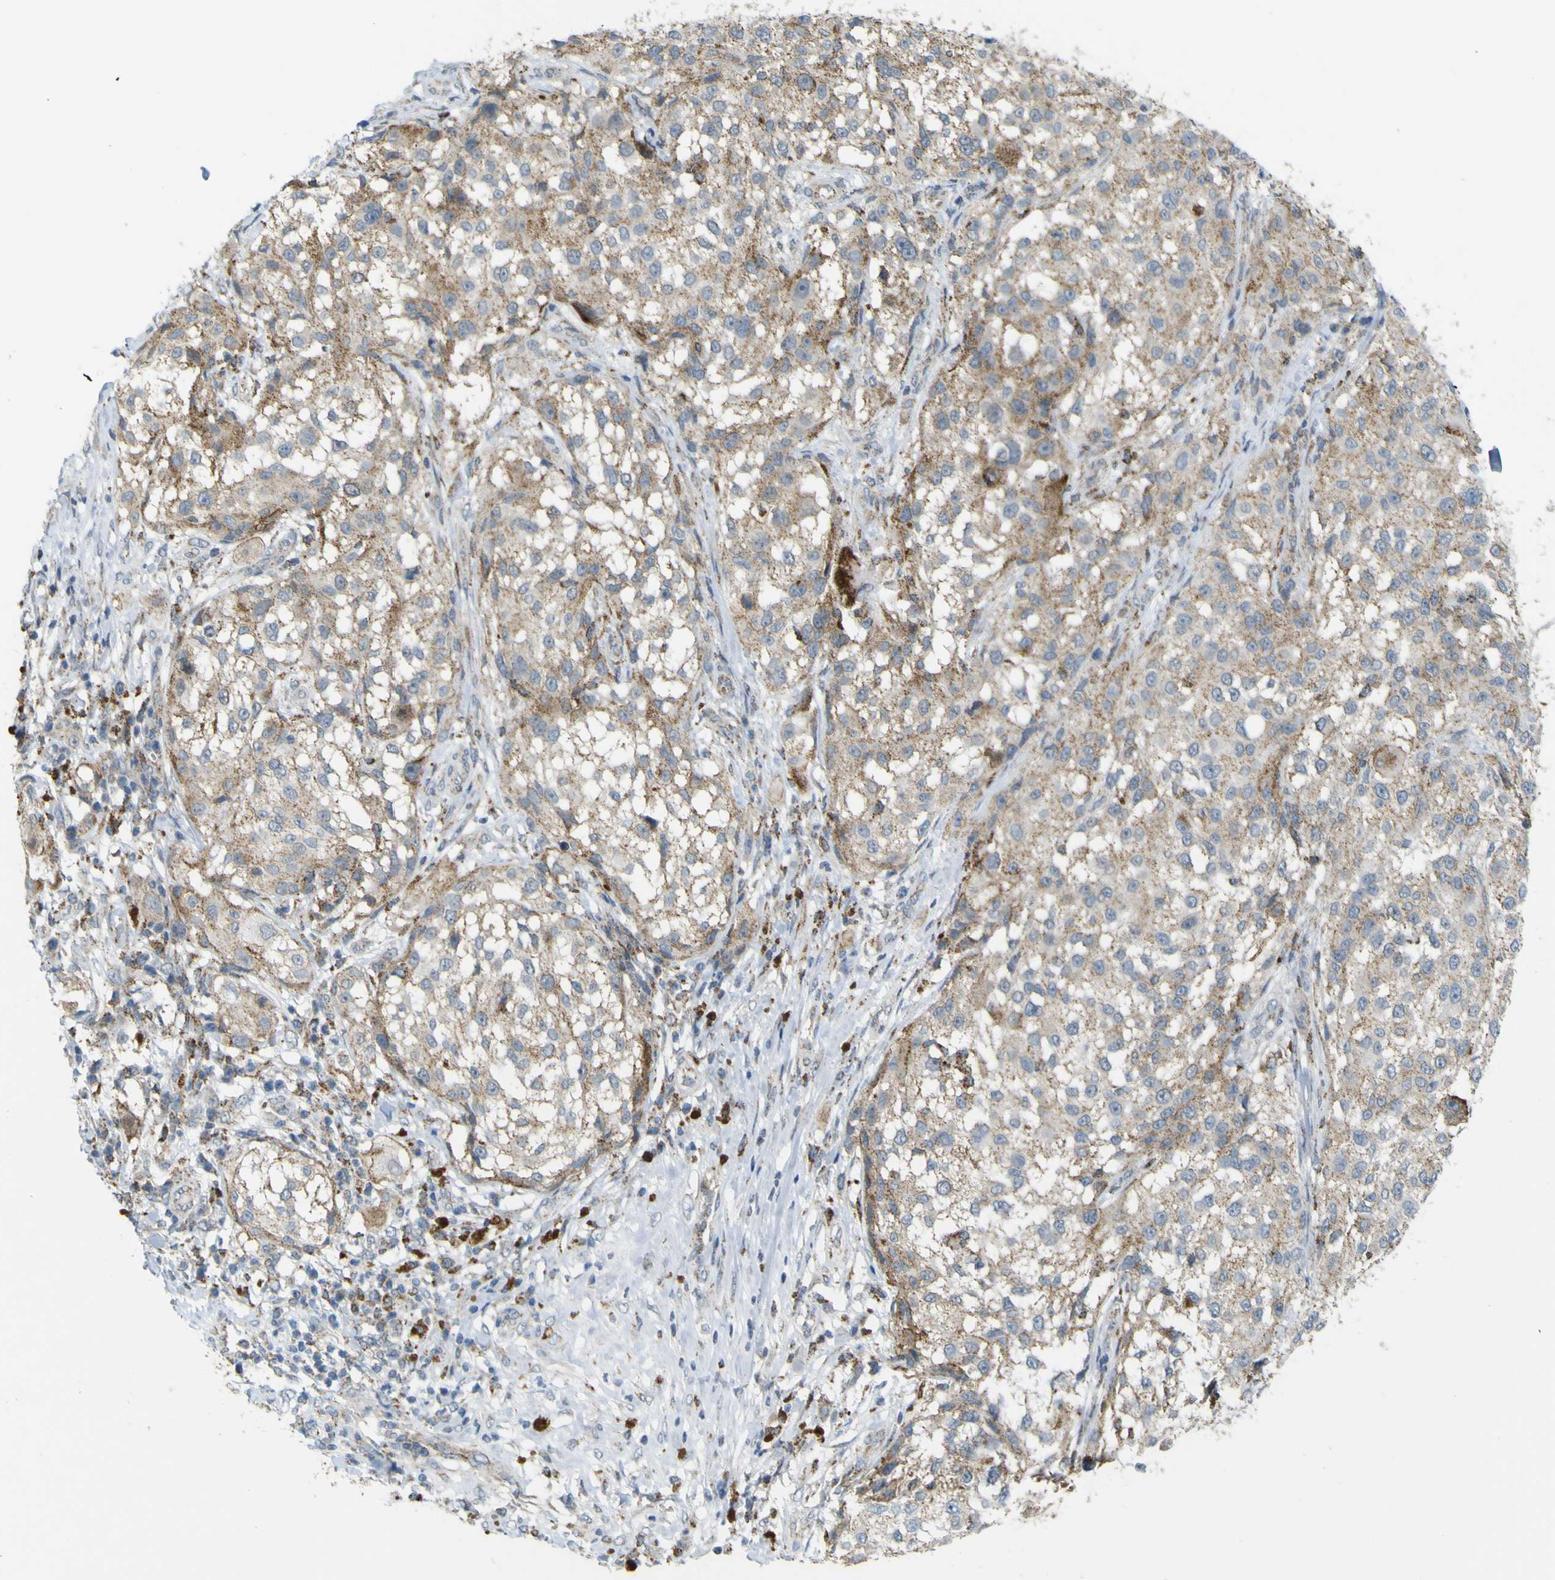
{"staining": {"intensity": "moderate", "quantity": "25%-75%", "location": "cytoplasmic/membranous"}, "tissue": "melanoma", "cell_type": "Tumor cells", "image_type": "cancer", "snomed": [{"axis": "morphology", "description": "Necrosis, NOS"}, {"axis": "morphology", "description": "Malignant melanoma, NOS"}, {"axis": "topography", "description": "Skin"}], "caption": "The immunohistochemical stain shows moderate cytoplasmic/membranous positivity in tumor cells of malignant melanoma tissue.", "gene": "ACBD5", "patient": {"sex": "female", "age": 87}}